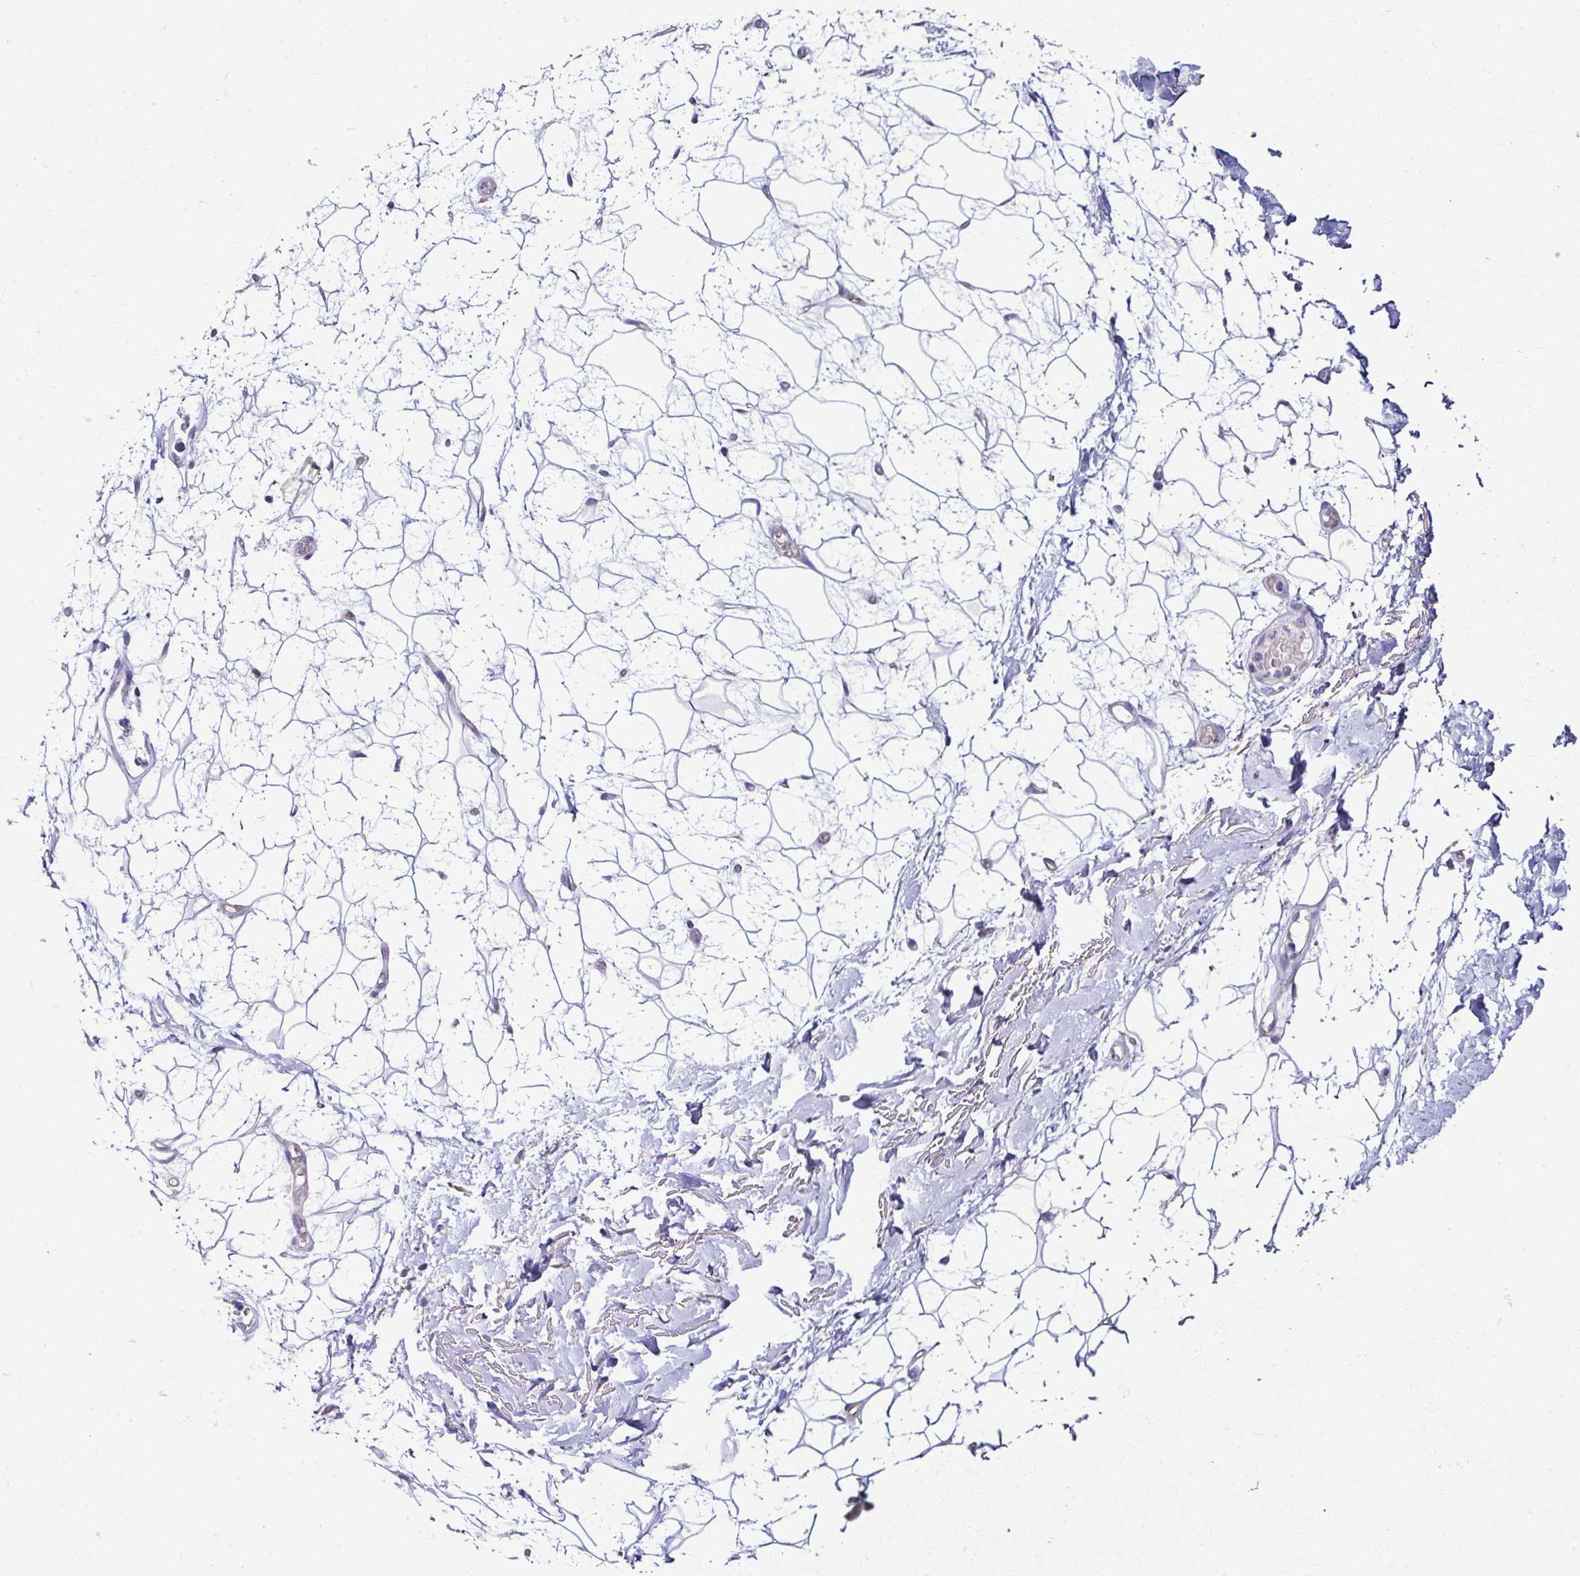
{"staining": {"intensity": "negative", "quantity": "none", "location": "none"}, "tissue": "adipose tissue", "cell_type": "Adipocytes", "image_type": "normal", "snomed": [{"axis": "morphology", "description": "Normal tissue, NOS"}, {"axis": "topography", "description": "Anal"}, {"axis": "topography", "description": "Peripheral nerve tissue"}], "caption": "IHC image of normal adipose tissue: human adipose tissue stained with DAB (3,3'-diaminobenzidine) demonstrates no significant protein staining in adipocytes.", "gene": "CASP14", "patient": {"sex": "male", "age": 78}}